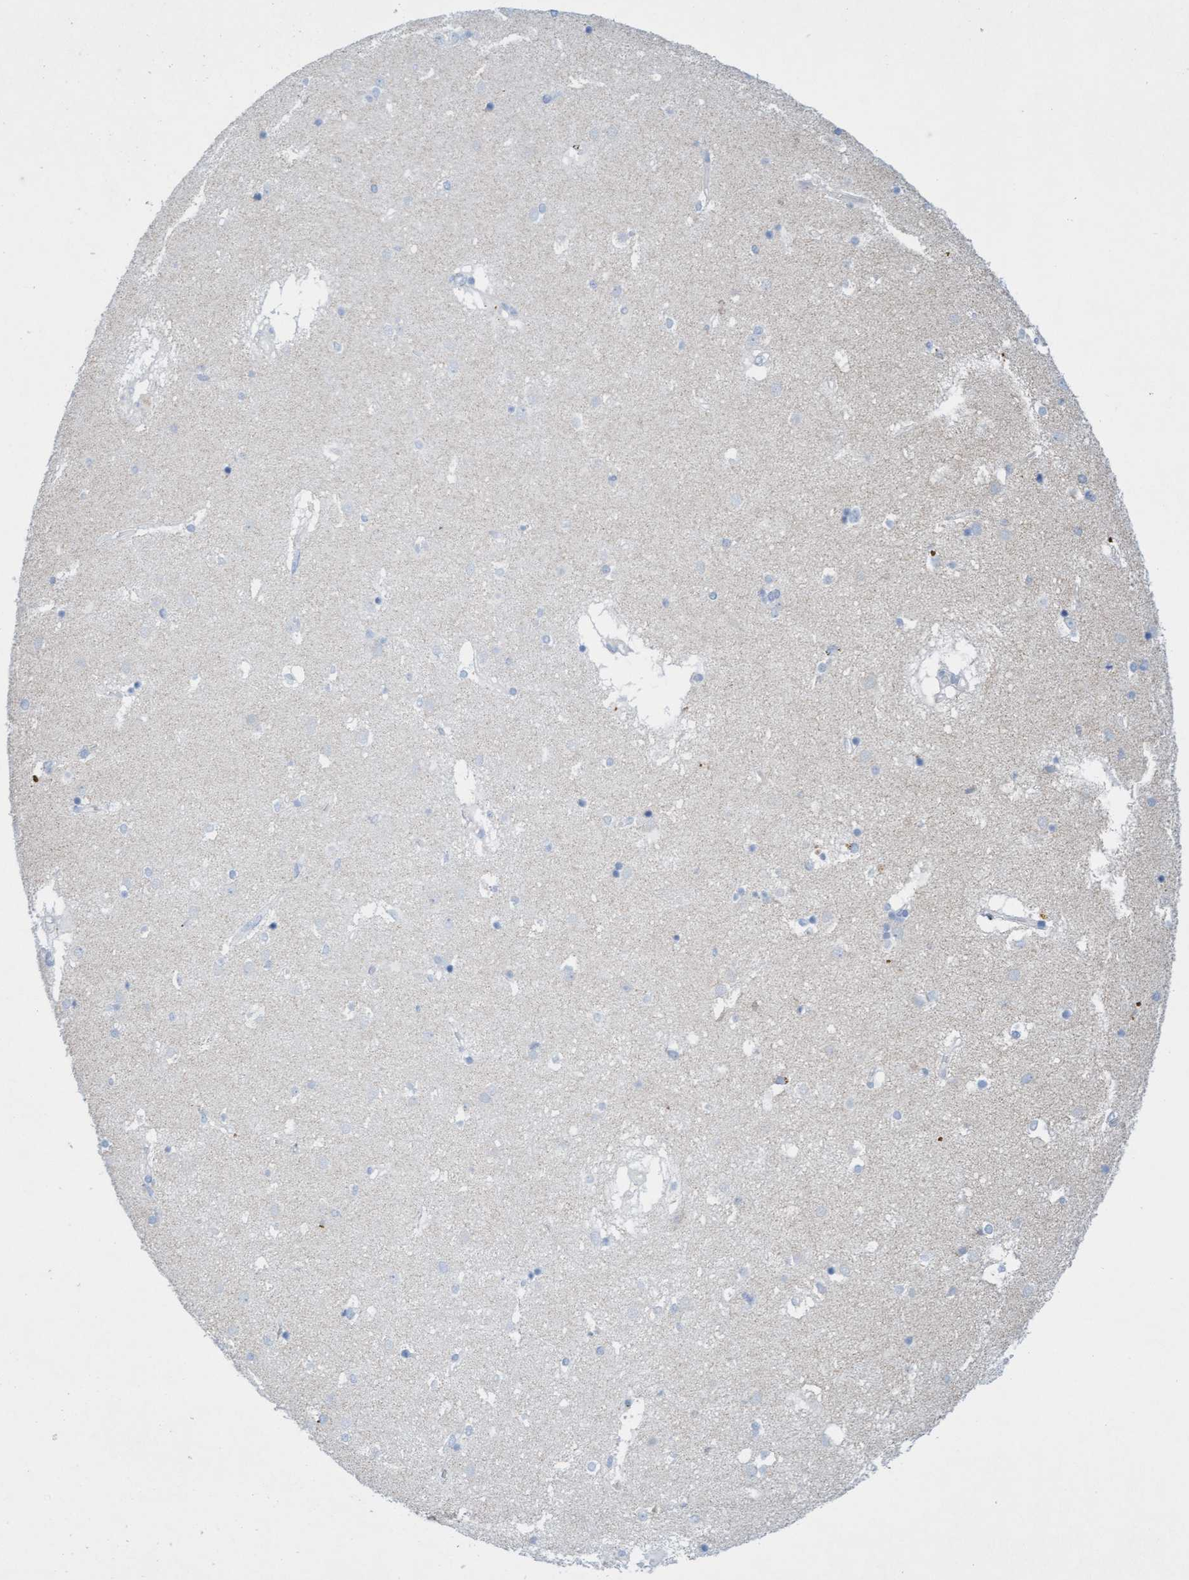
{"staining": {"intensity": "negative", "quantity": "none", "location": "none"}, "tissue": "caudate", "cell_type": "Glial cells", "image_type": "normal", "snomed": [{"axis": "morphology", "description": "Normal tissue, NOS"}, {"axis": "topography", "description": "Lateral ventricle wall"}], "caption": "This micrograph is of unremarkable caudate stained with immunohistochemistry (IHC) to label a protein in brown with the nuclei are counter-stained blue. There is no expression in glial cells.", "gene": "SGSH", "patient": {"sex": "male", "age": 70}}